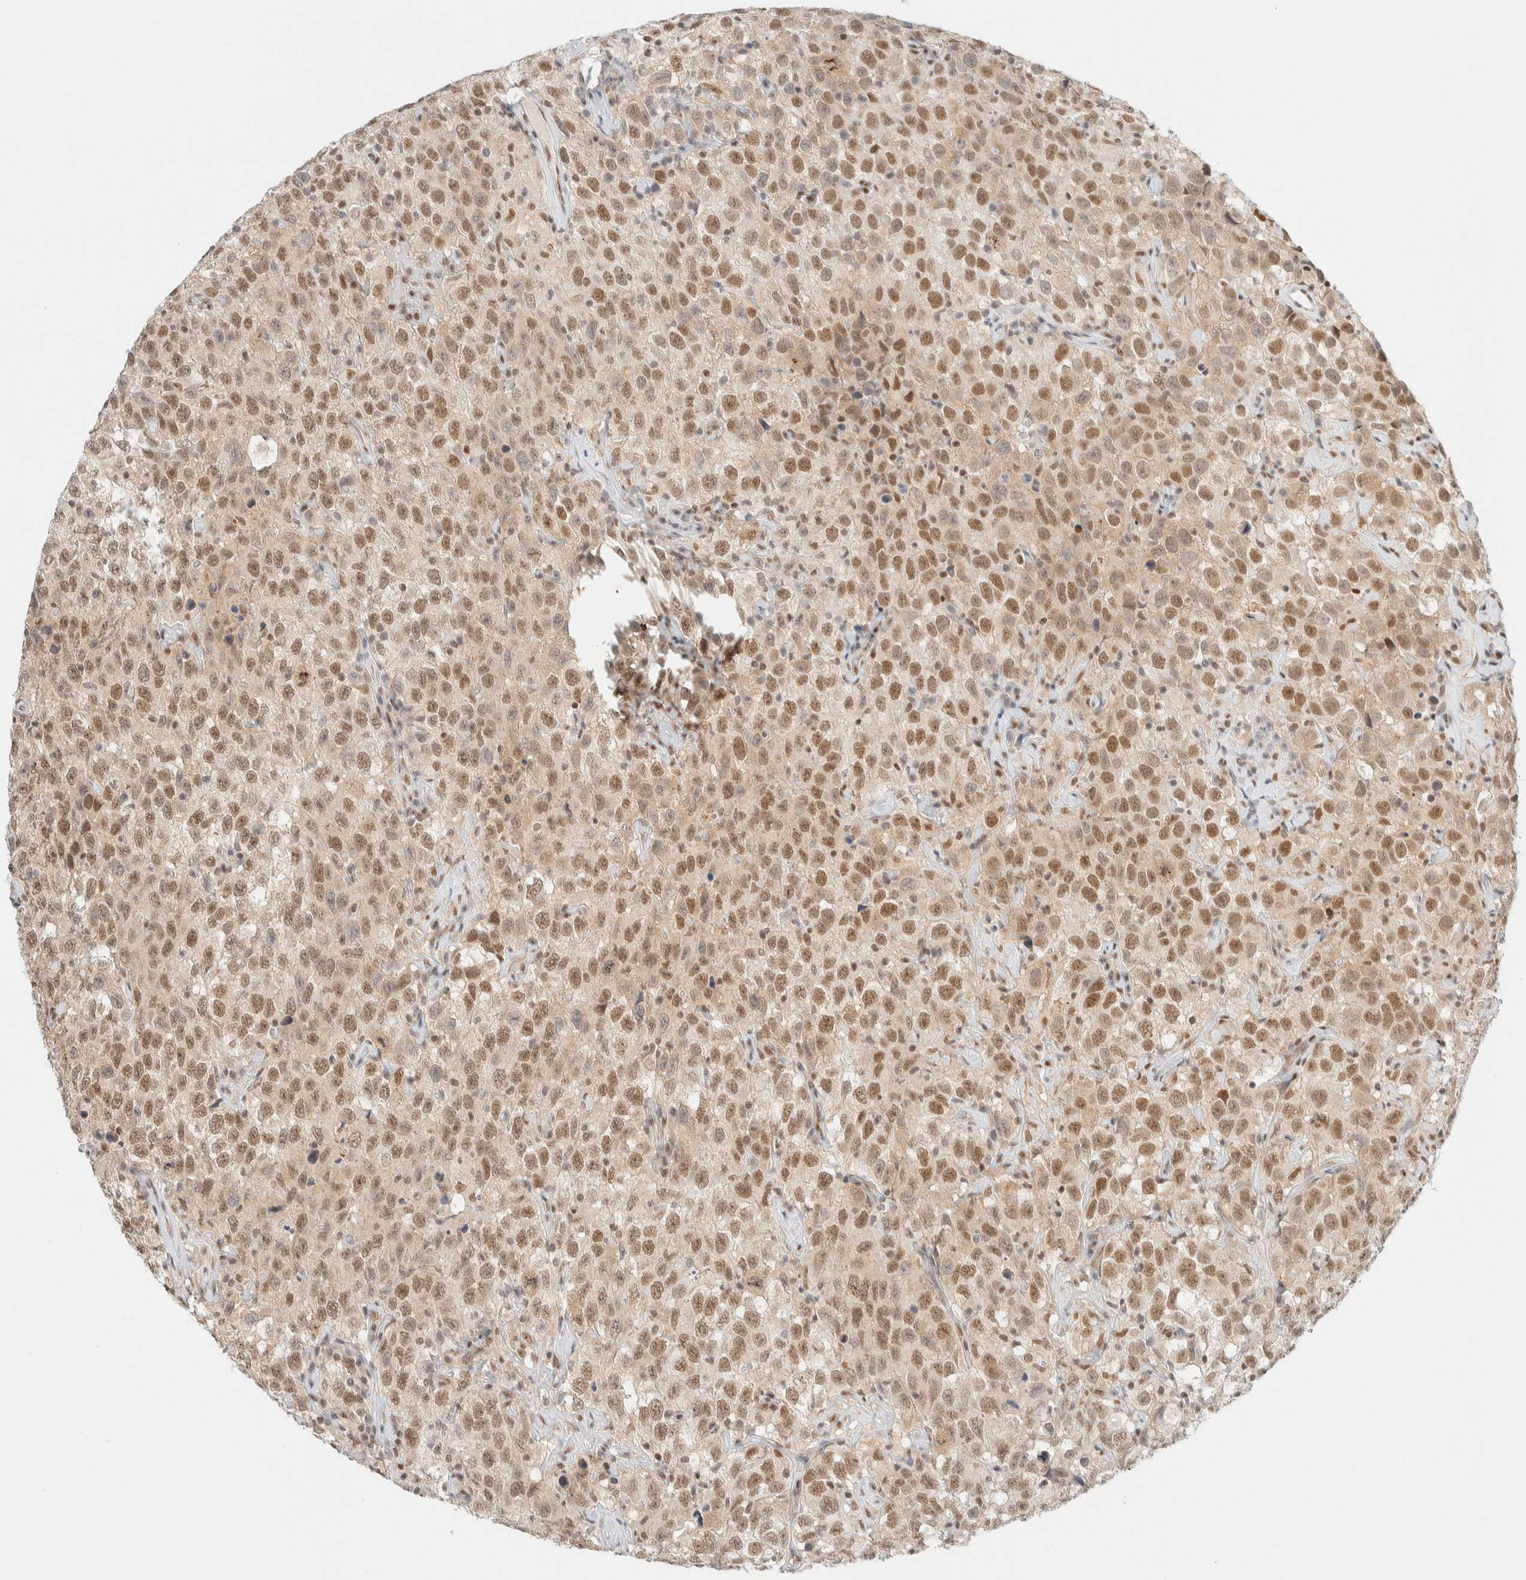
{"staining": {"intensity": "moderate", "quantity": "25%-75%", "location": "nuclear"}, "tissue": "testis cancer", "cell_type": "Tumor cells", "image_type": "cancer", "snomed": [{"axis": "morphology", "description": "Seminoma, NOS"}, {"axis": "topography", "description": "Testis"}], "caption": "A medium amount of moderate nuclear positivity is appreciated in approximately 25%-75% of tumor cells in testis seminoma tissue. The staining was performed using DAB (3,3'-diaminobenzidine), with brown indicating positive protein expression. Nuclei are stained blue with hematoxylin.", "gene": "PYGO2", "patient": {"sex": "male", "age": 41}}